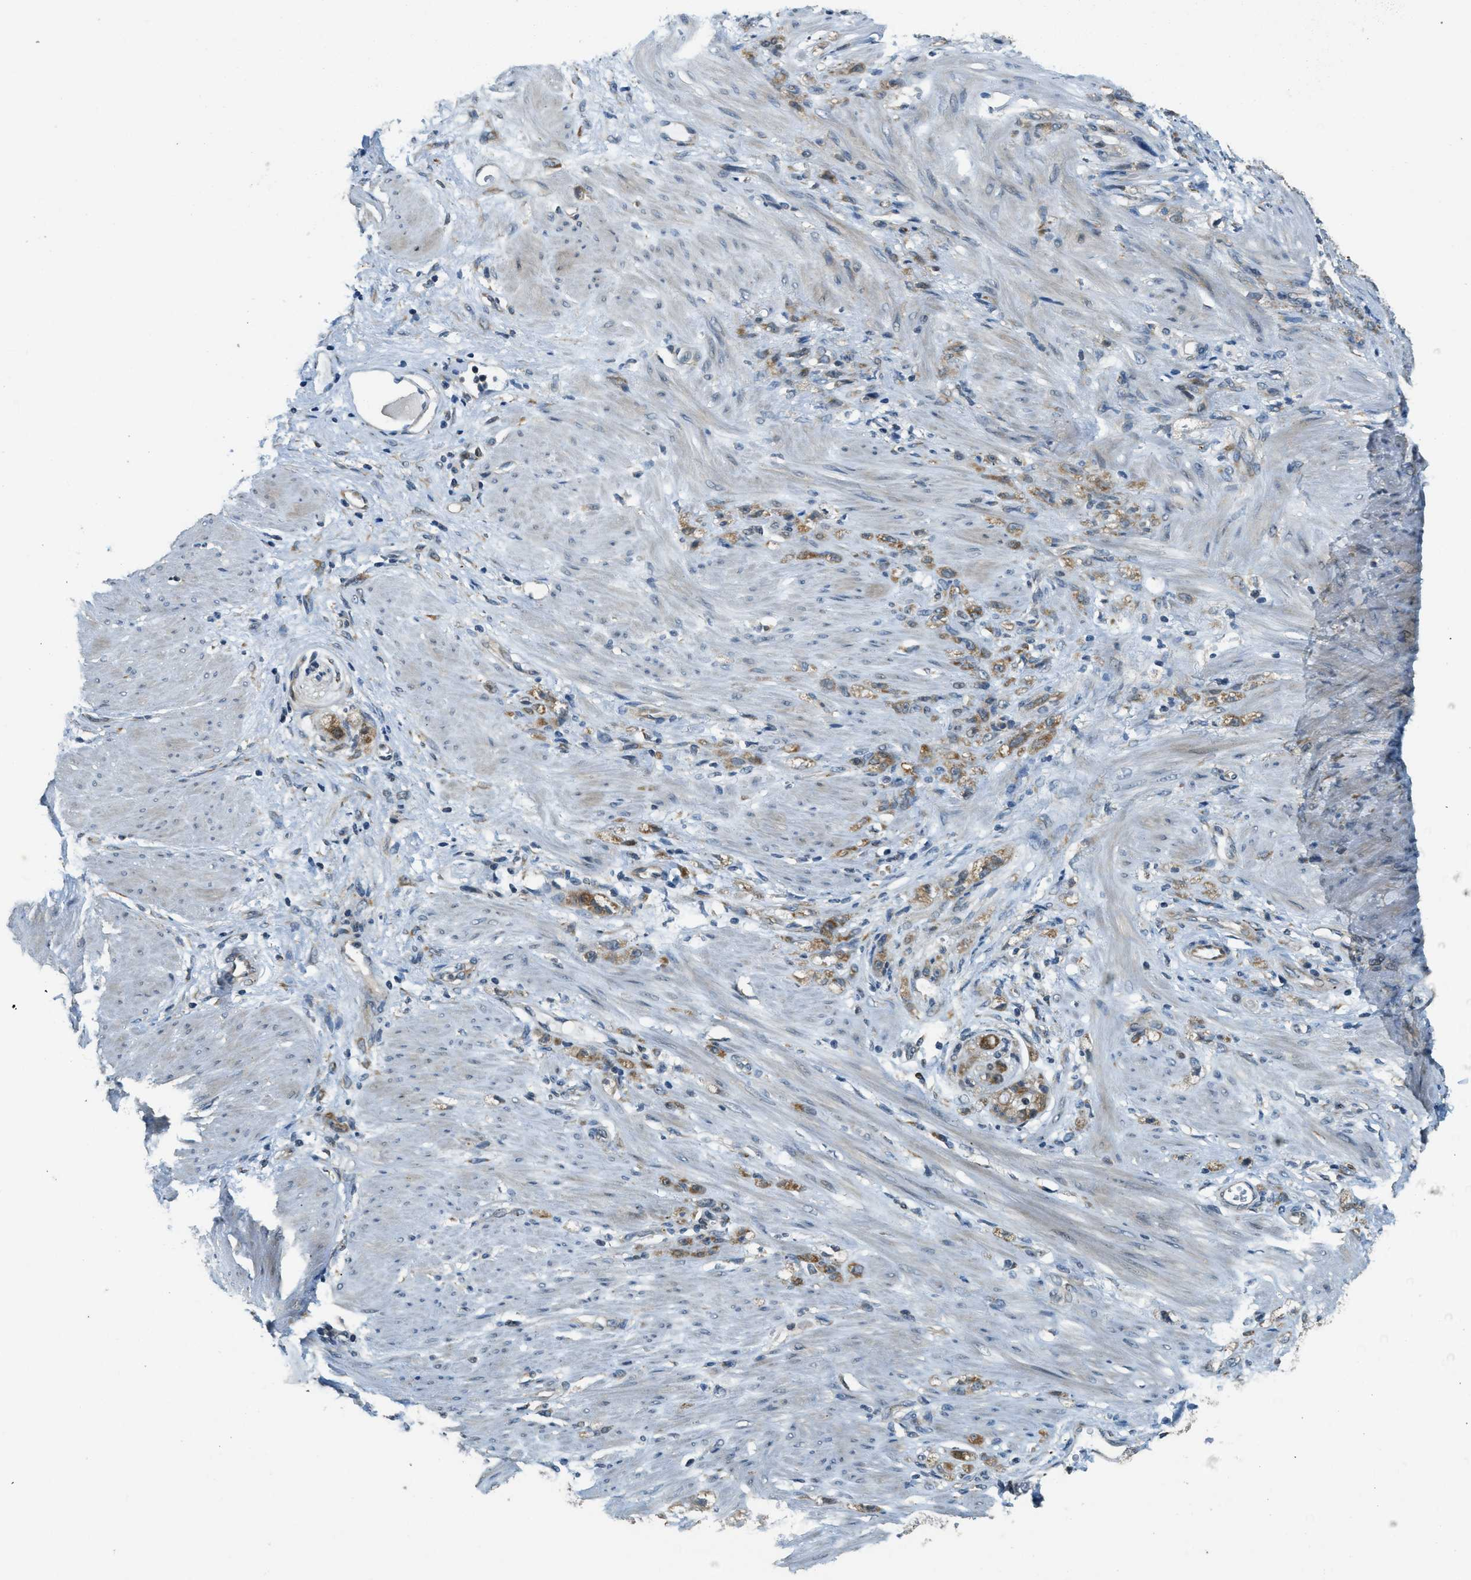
{"staining": {"intensity": "moderate", "quantity": ">75%", "location": "cytoplasmic/membranous"}, "tissue": "stomach cancer", "cell_type": "Tumor cells", "image_type": "cancer", "snomed": [{"axis": "morphology", "description": "Adenocarcinoma, NOS"}, {"axis": "topography", "description": "Stomach"}], "caption": "Tumor cells exhibit medium levels of moderate cytoplasmic/membranous positivity in approximately >75% of cells in stomach cancer (adenocarcinoma).", "gene": "HERC2", "patient": {"sex": "male", "age": 82}}